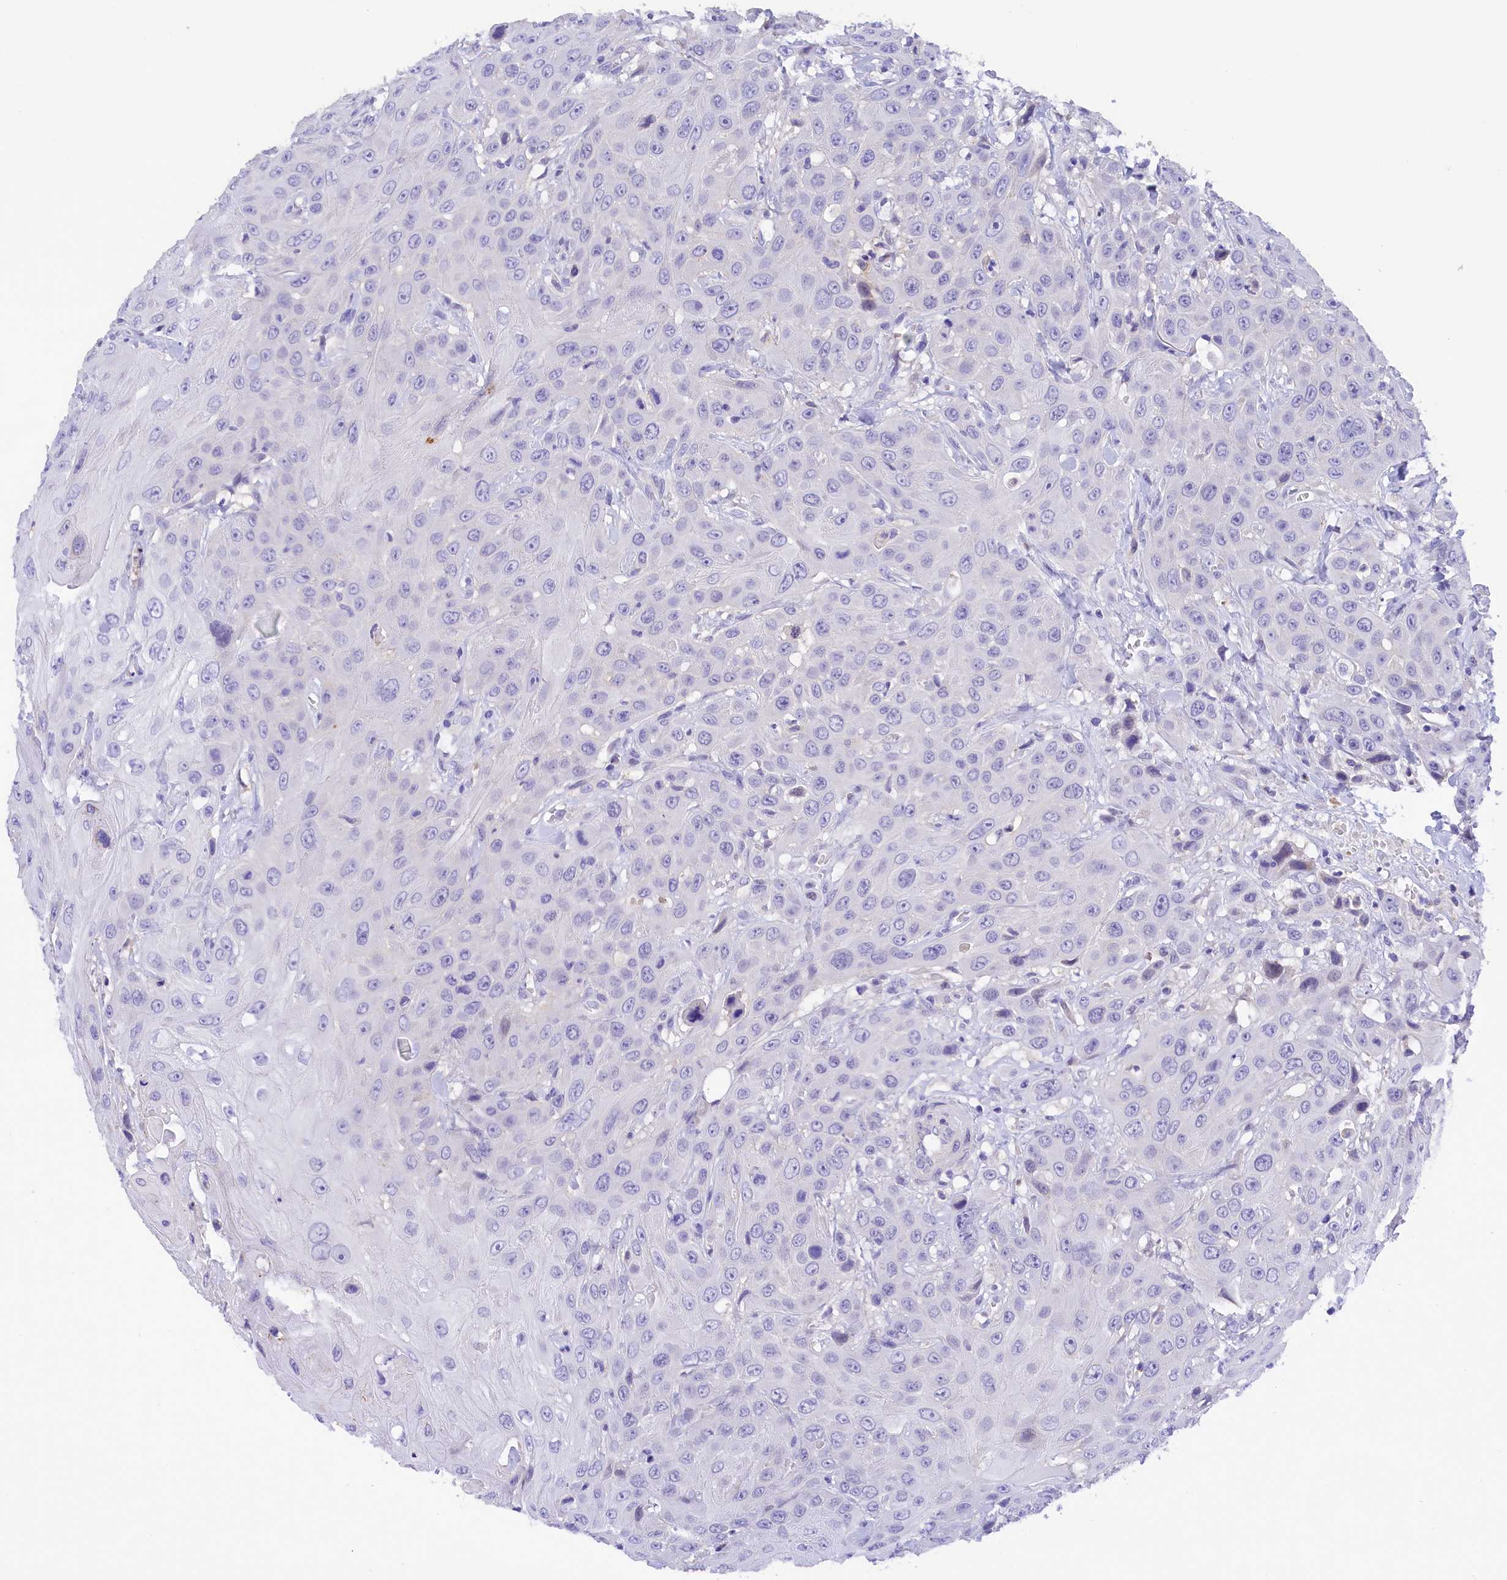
{"staining": {"intensity": "negative", "quantity": "none", "location": "none"}, "tissue": "head and neck cancer", "cell_type": "Tumor cells", "image_type": "cancer", "snomed": [{"axis": "morphology", "description": "Squamous cell carcinoma, NOS"}, {"axis": "topography", "description": "Head-Neck"}], "caption": "Tumor cells are negative for brown protein staining in head and neck squamous cell carcinoma.", "gene": "COL6A5", "patient": {"sex": "male", "age": 81}}